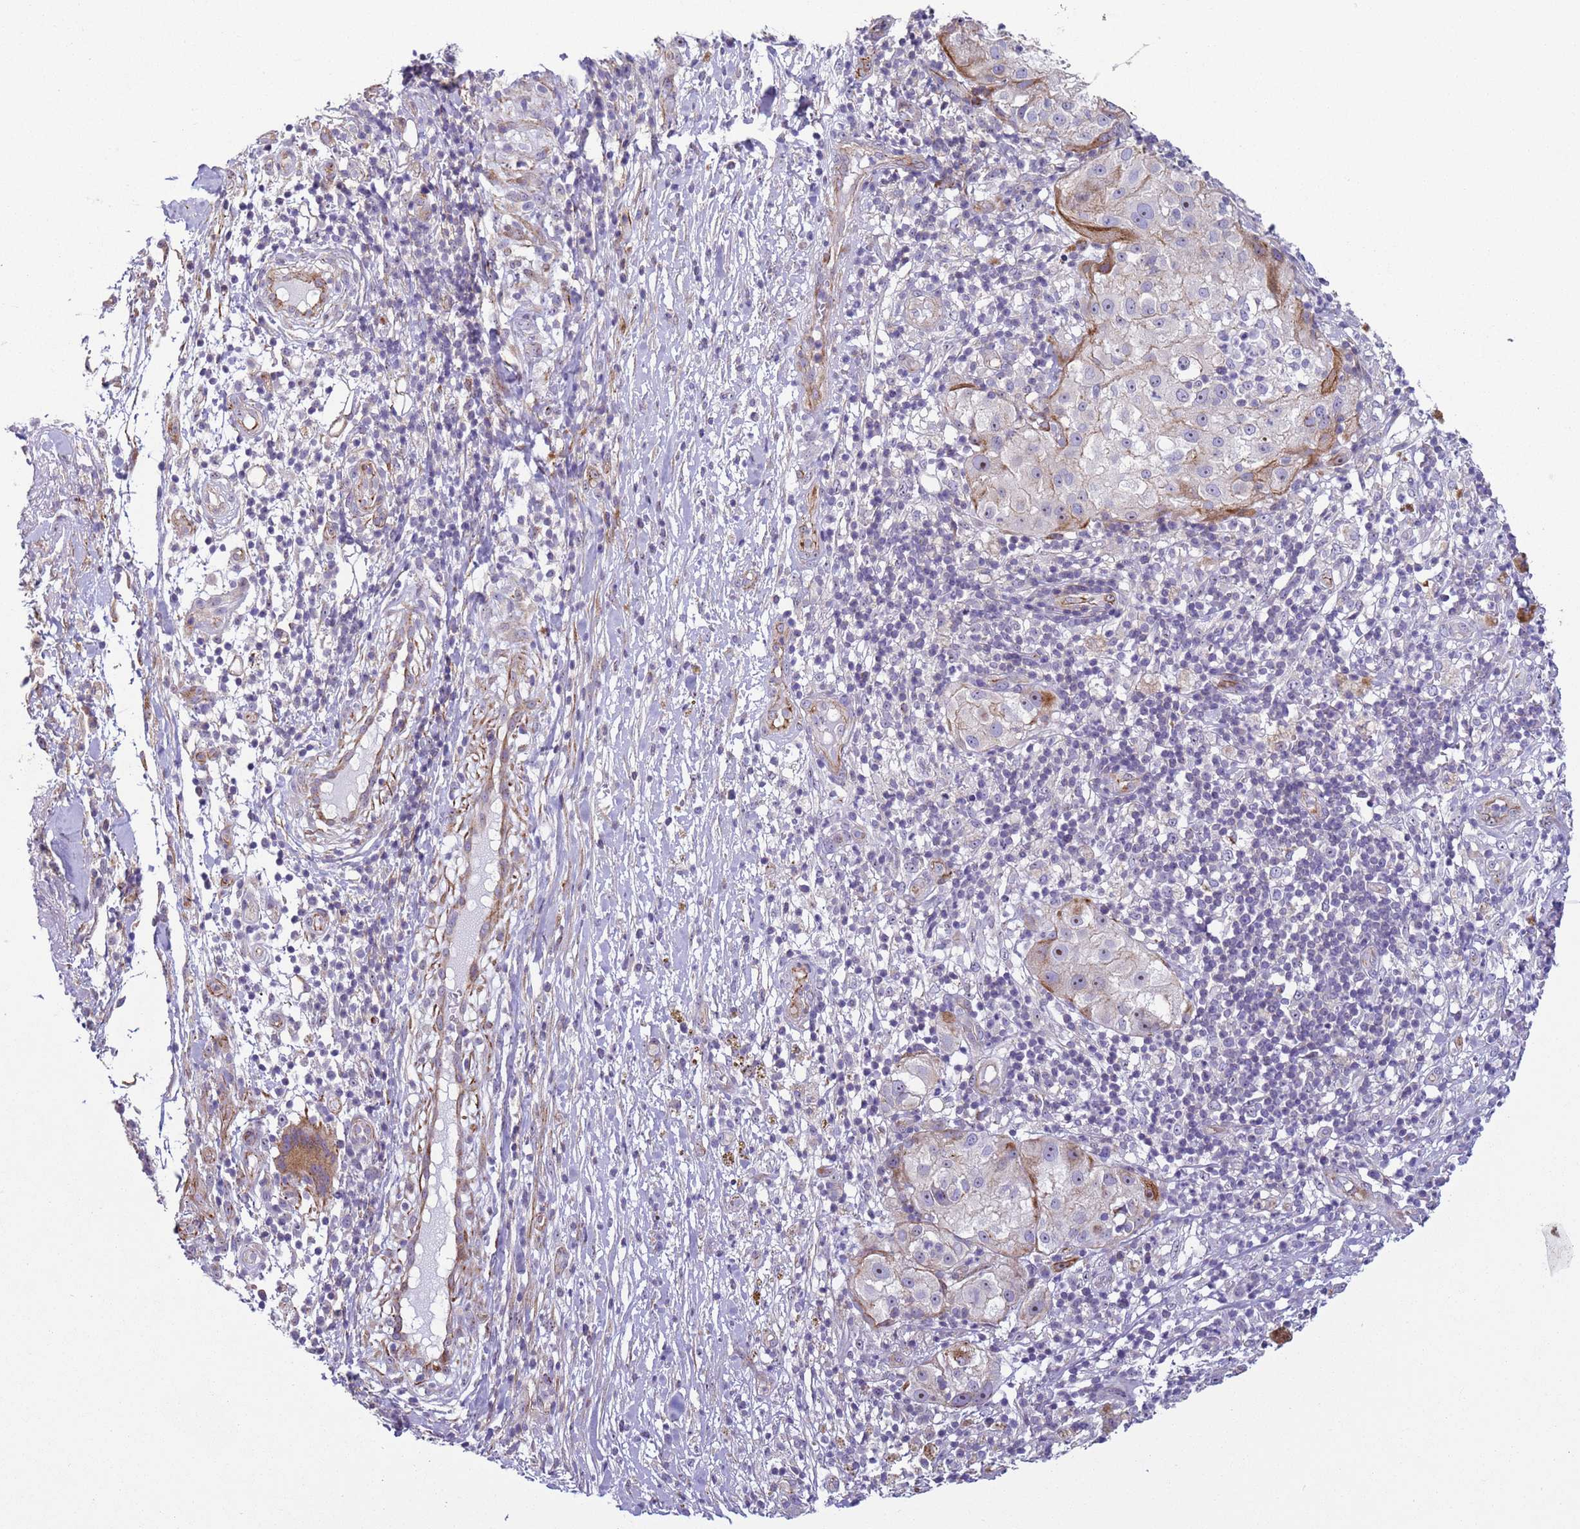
{"staining": {"intensity": "negative", "quantity": "none", "location": "none"}, "tissue": "melanoma", "cell_type": "Tumor cells", "image_type": "cancer", "snomed": [{"axis": "morphology", "description": "Normal morphology"}, {"axis": "morphology", "description": "Malignant melanoma, NOS"}, {"axis": "topography", "description": "Skin"}], "caption": "Micrograph shows no significant protein staining in tumor cells of malignant melanoma.", "gene": "HEATR1", "patient": {"sex": "female", "age": 72}}